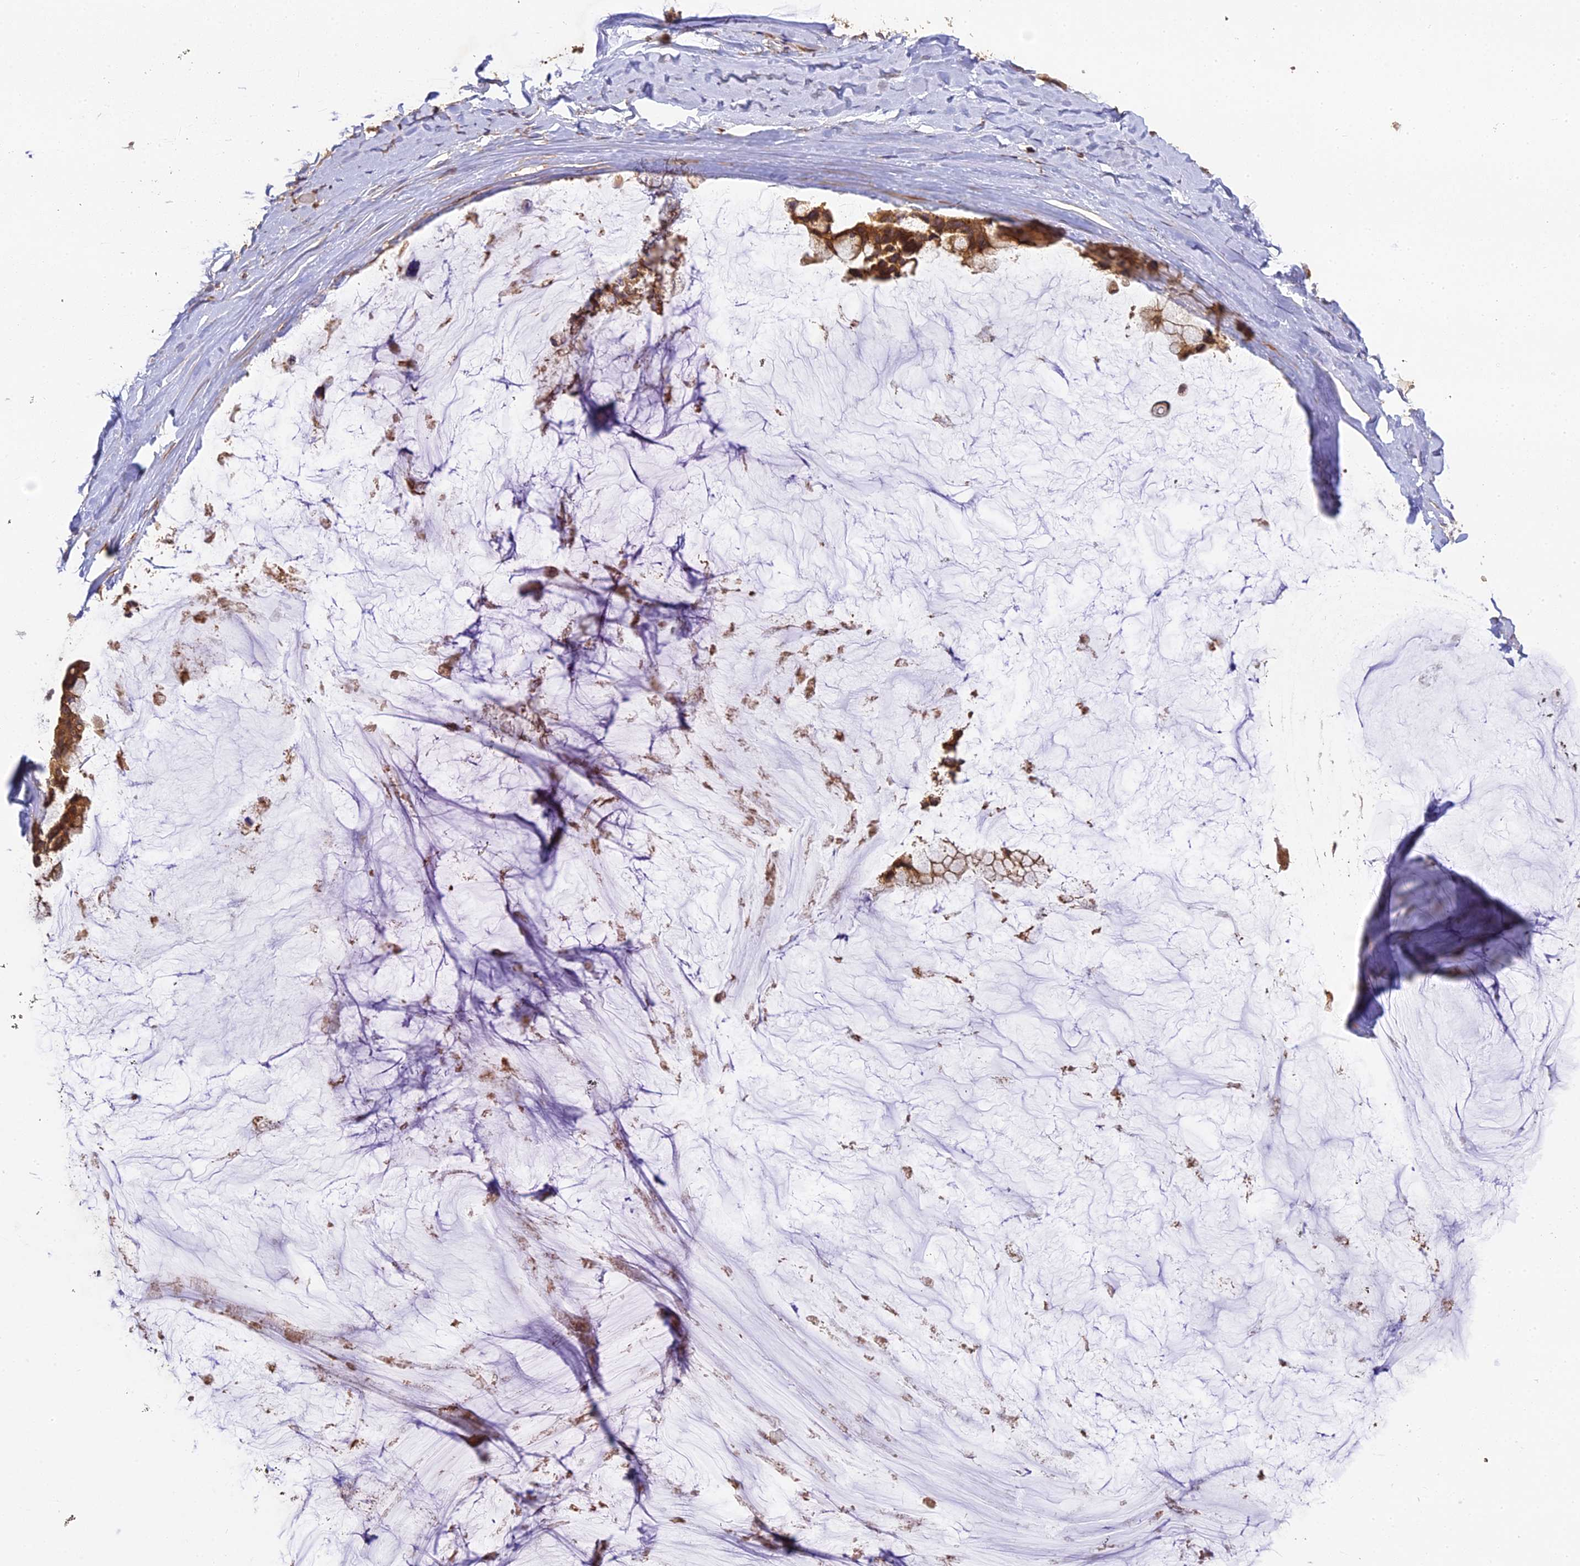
{"staining": {"intensity": "moderate", "quantity": ">75%", "location": "cytoplasmic/membranous"}, "tissue": "ovarian cancer", "cell_type": "Tumor cells", "image_type": "cancer", "snomed": [{"axis": "morphology", "description": "Cystadenocarcinoma, mucinous, NOS"}, {"axis": "topography", "description": "Ovary"}], "caption": "Ovarian cancer was stained to show a protein in brown. There is medium levels of moderate cytoplasmic/membranous positivity in approximately >75% of tumor cells.", "gene": "BRAP", "patient": {"sex": "female", "age": 39}}